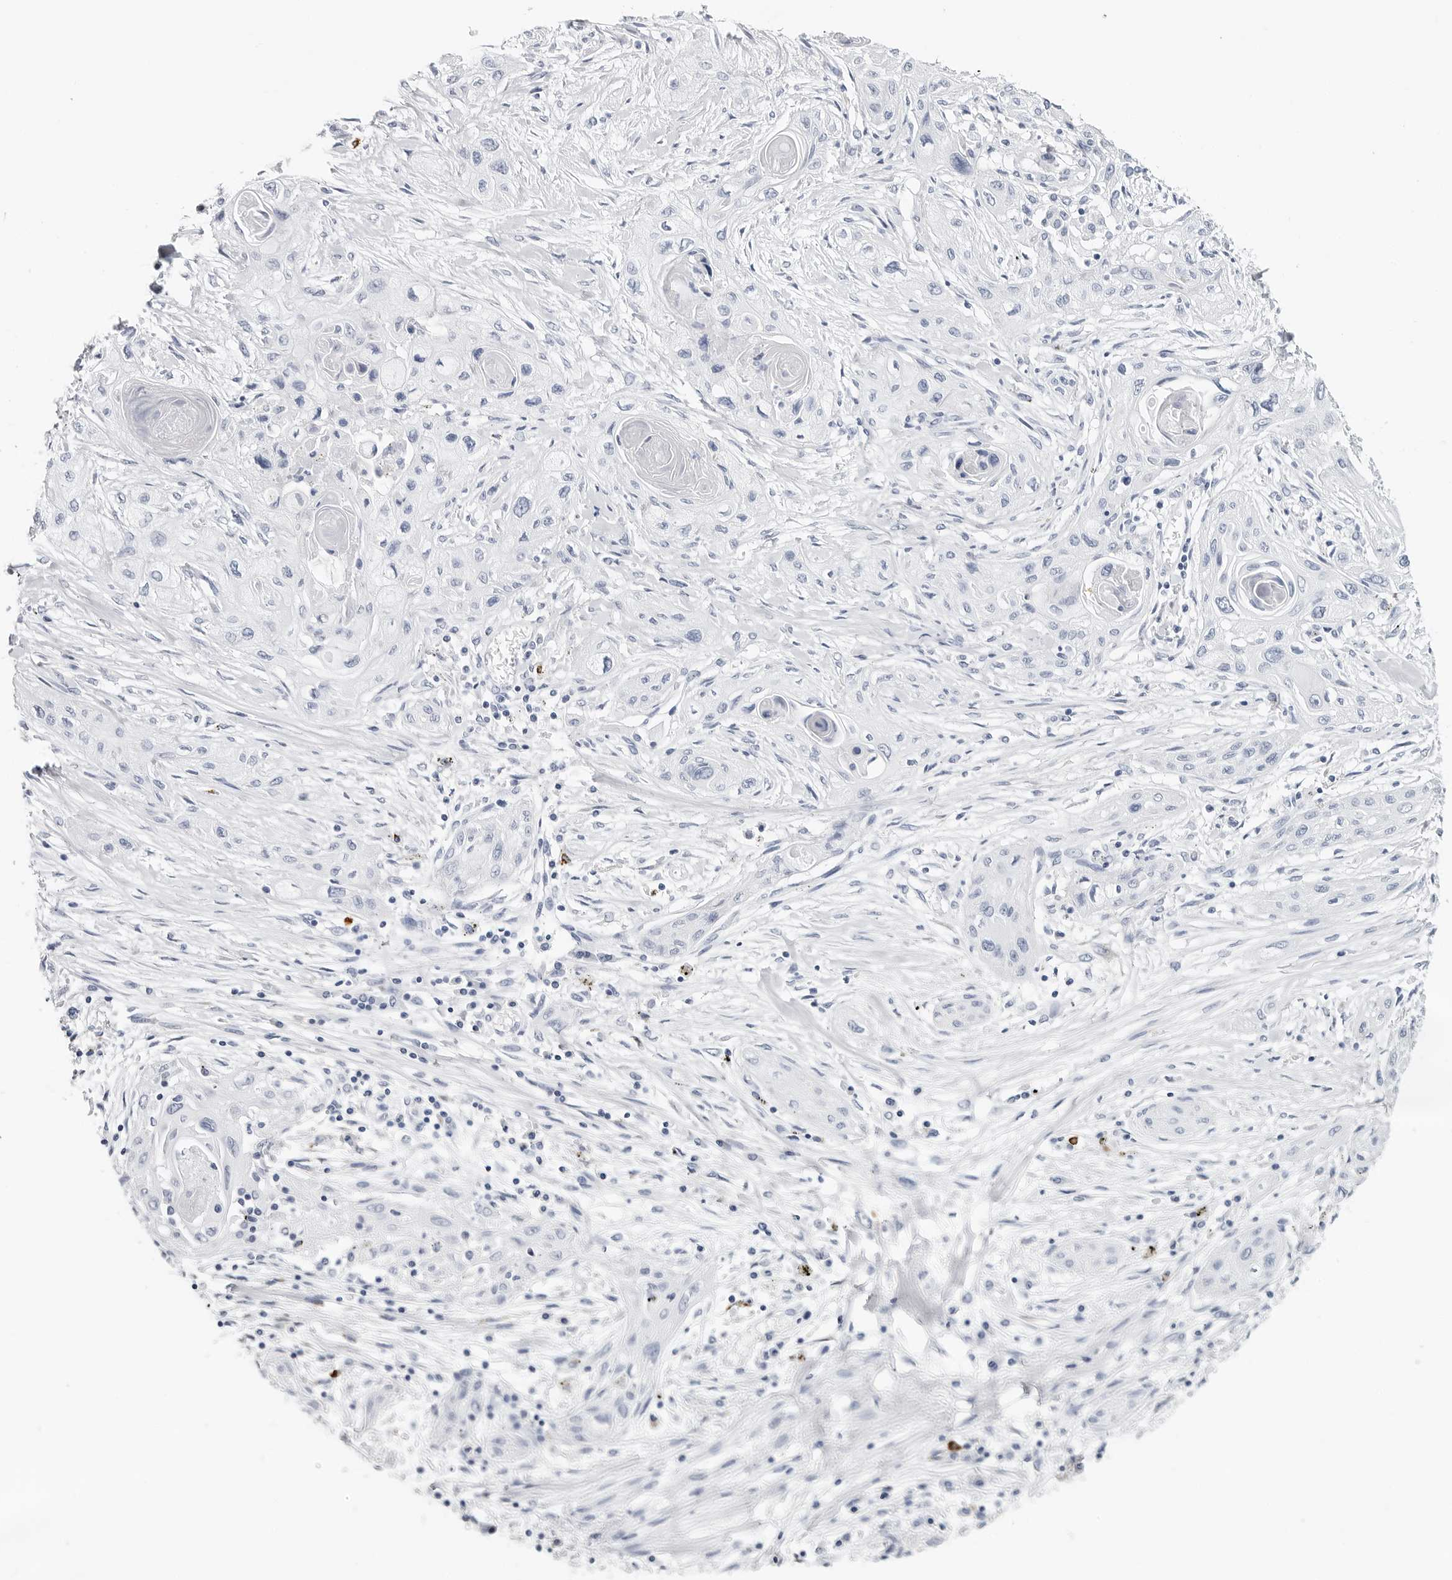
{"staining": {"intensity": "negative", "quantity": "none", "location": "none"}, "tissue": "lung cancer", "cell_type": "Tumor cells", "image_type": "cancer", "snomed": [{"axis": "morphology", "description": "Squamous cell carcinoma, NOS"}, {"axis": "topography", "description": "Lung"}], "caption": "High power microscopy micrograph of an immunohistochemistry image of lung squamous cell carcinoma, revealing no significant positivity in tumor cells. The staining is performed using DAB brown chromogen with nuclei counter-stained in using hematoxylin.", "gene": "HSPB7", "patient": {"sex": "female", "age": 47}}